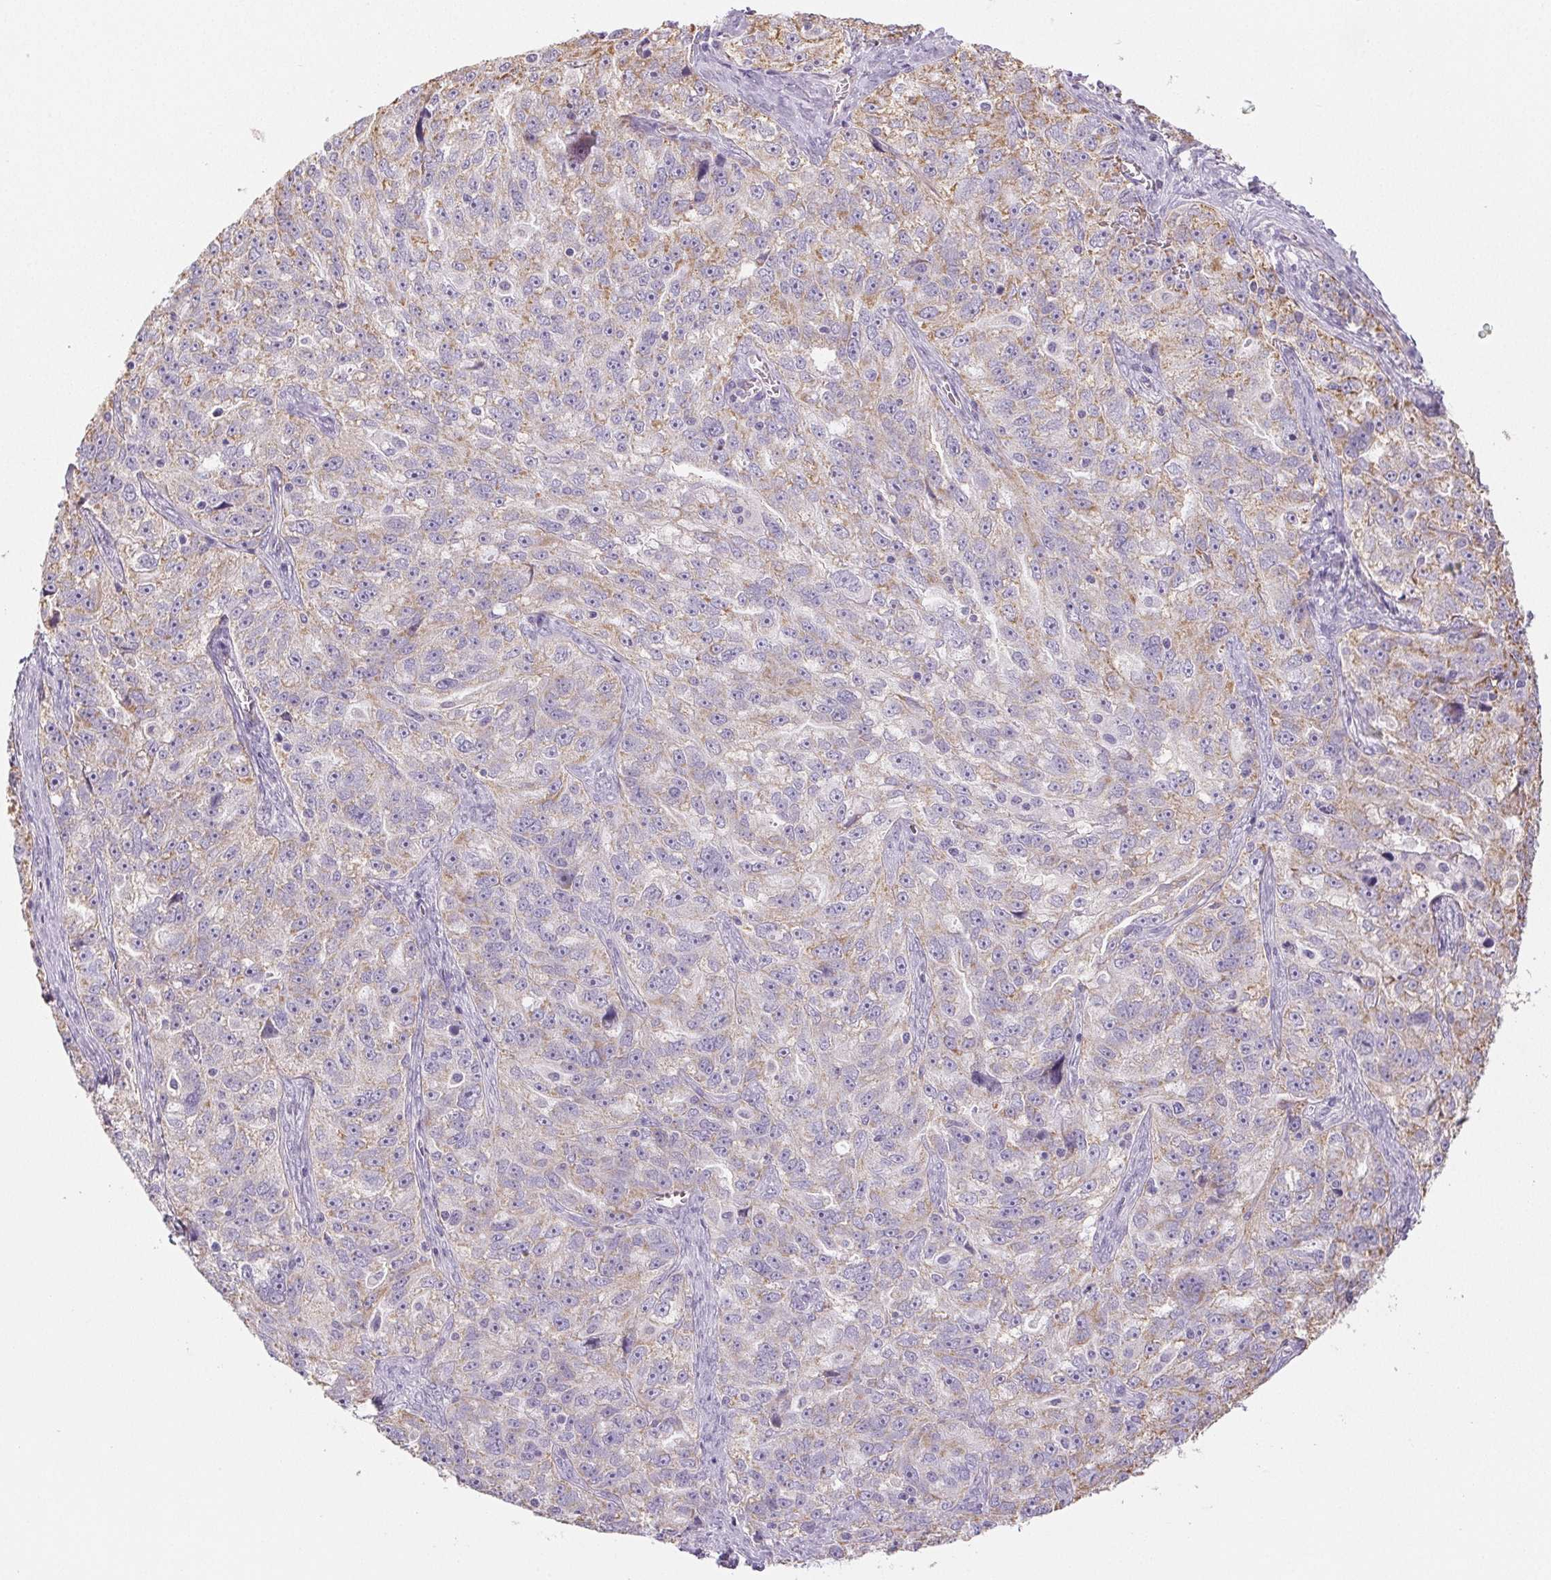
{"staining": {"intensity": "weak", "quantity": "<25%", "location": "cytoplasmic/membranous"}, "tissue": "ovarian cancer", "cell_type": "Tumor cells", "image_type": "cancer", "snomed": [{"axis": "morphology", "description": "Cystadenocarcinoma, serous, NOS"}, {"axis": "topography", "description": "Ovary"}], "caption": "Human ovarian cancer stained for a protein using immunohistochemistry (IHC) exhibits no positivity in tumor cells.", "gene": "SMYD1", "patient": {"sex": "female", "age": 51}}